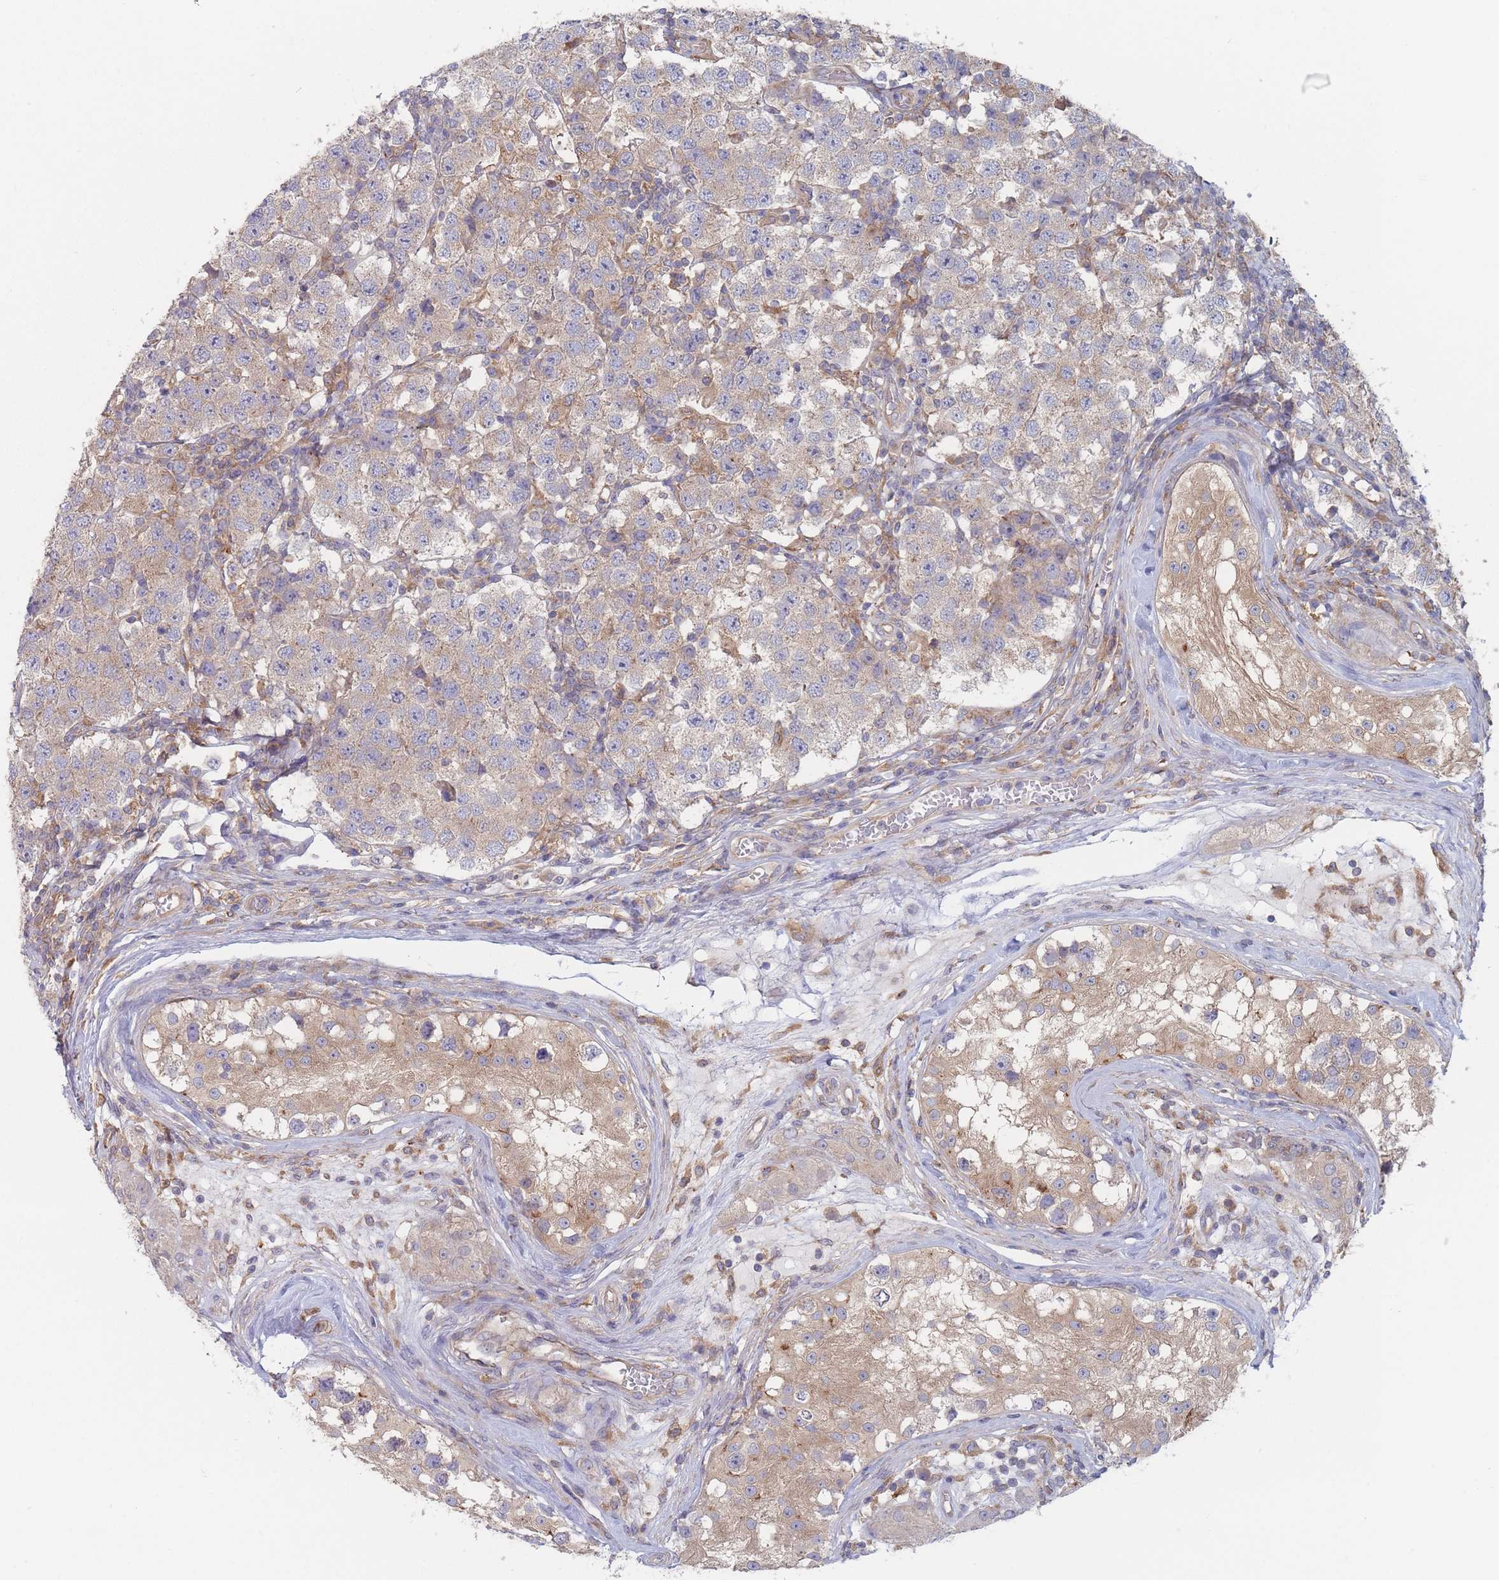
{"staining": {"intensity": "weak", "quantity": "<25%", "location": "cytoplasmic/membranous"}, "tissue": "testis cancer", "cell_type": "Tumor cells", "image_type": "cancer", "snomed": [{"axis": "morphology", "description": "Seminoma, NOS"}, {"axis": "topography", "description": "Testis"}], "caption": "Histopathology image shows no protein staining in tumor cells of seminoma (testis) tissue.", "gene": "EFCC1", "patient": {"sex": "male", "age": 34}}